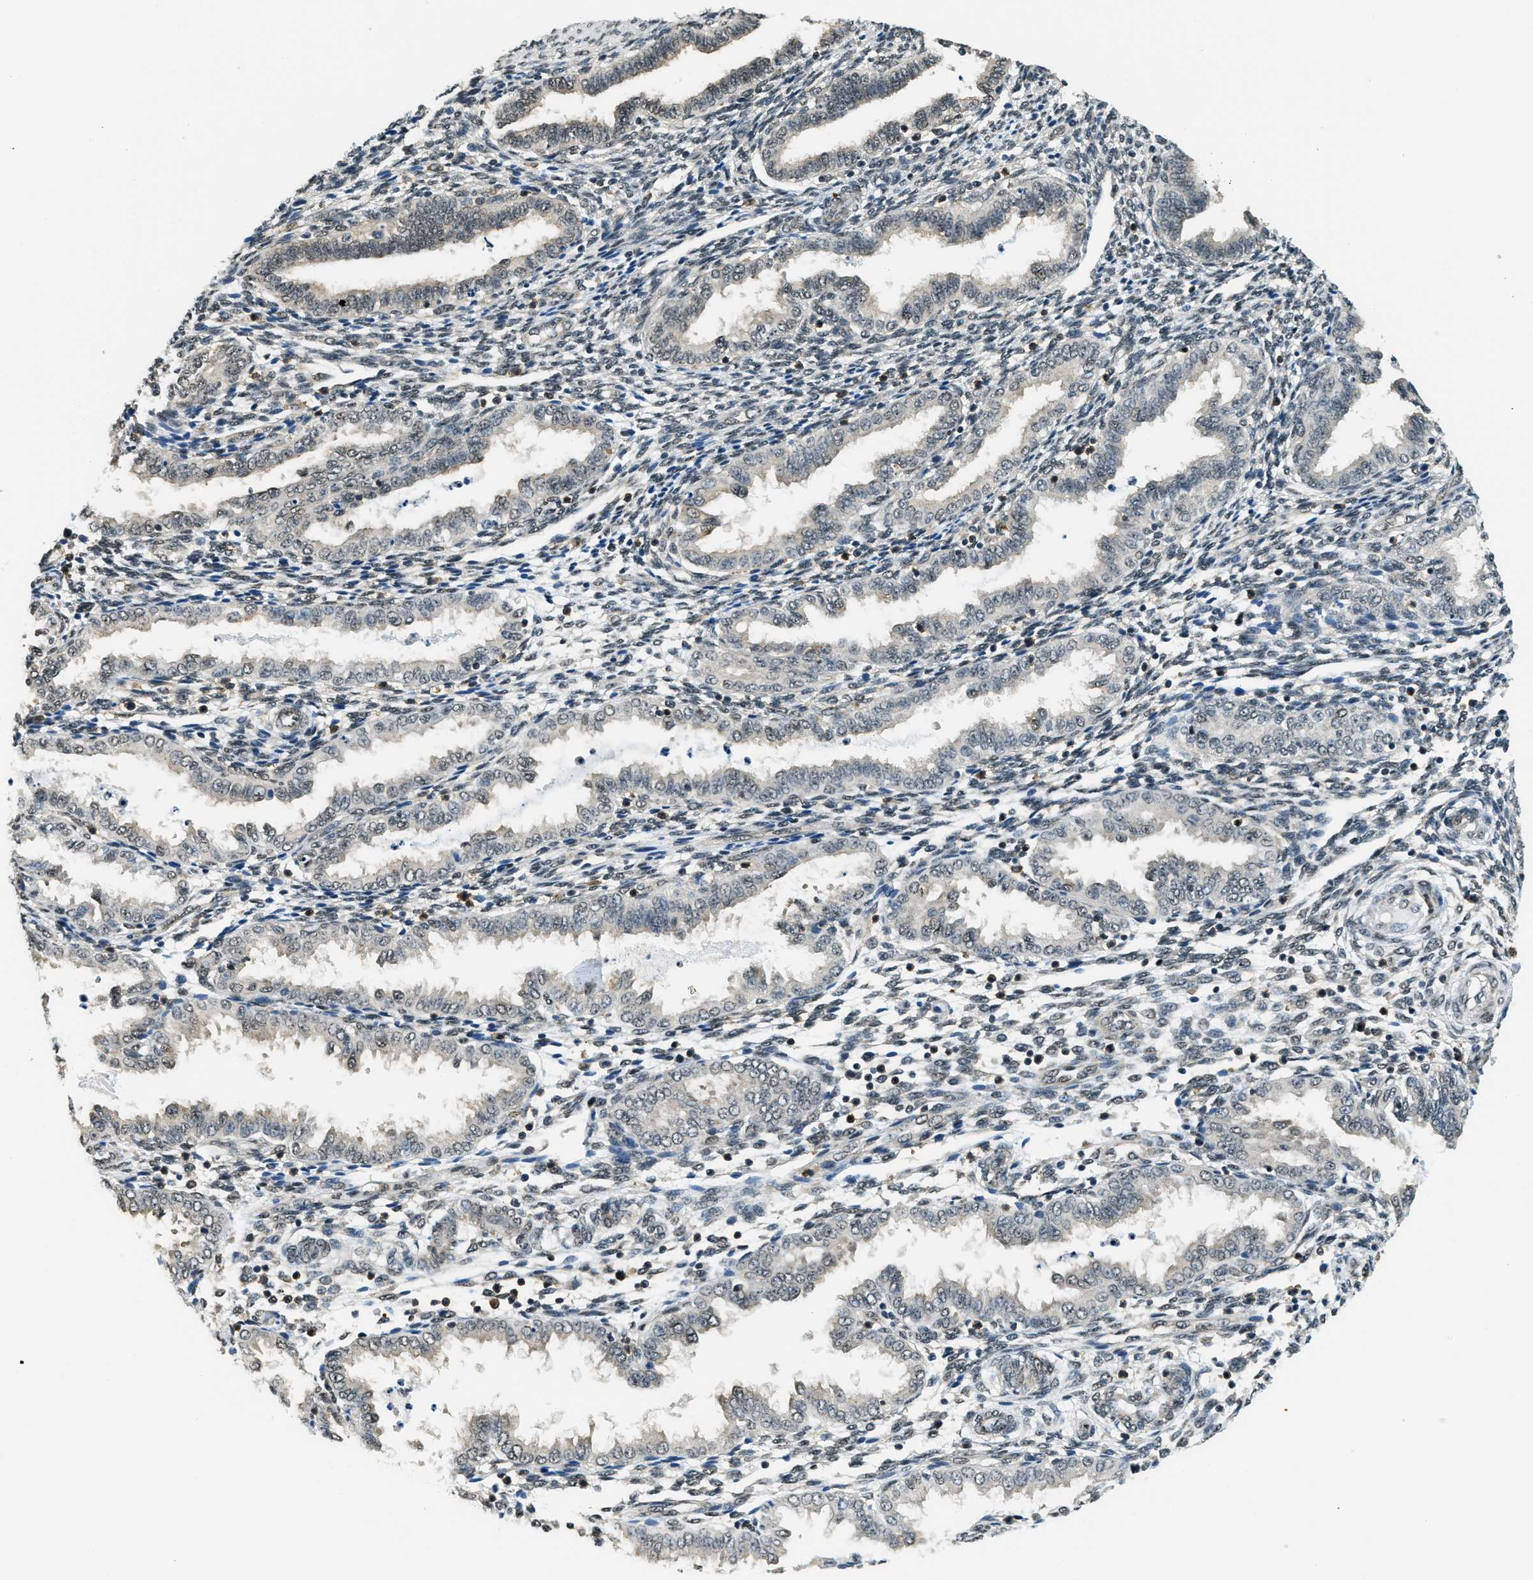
{"staining": {"intensity": "moderate", "quantity": "<25%", "location": "nuclear"}, "tissue": "endometrium", "cell_type": "Cells in endometrial stroma", "image_type": "normal", "snomed": [{"axis": "morphology", "description": "Normal tissue, NOS"}, {"axis": "topography", "description": "Endometrium"}], "caption": "Protein expression analysis of benign human endometrium reveals moderate nuclear positivity in approximately <25% of cells in endometrial stroma.", "gene": "RAB11FIP1", "patient": {"sex": "female", "age": 33}}